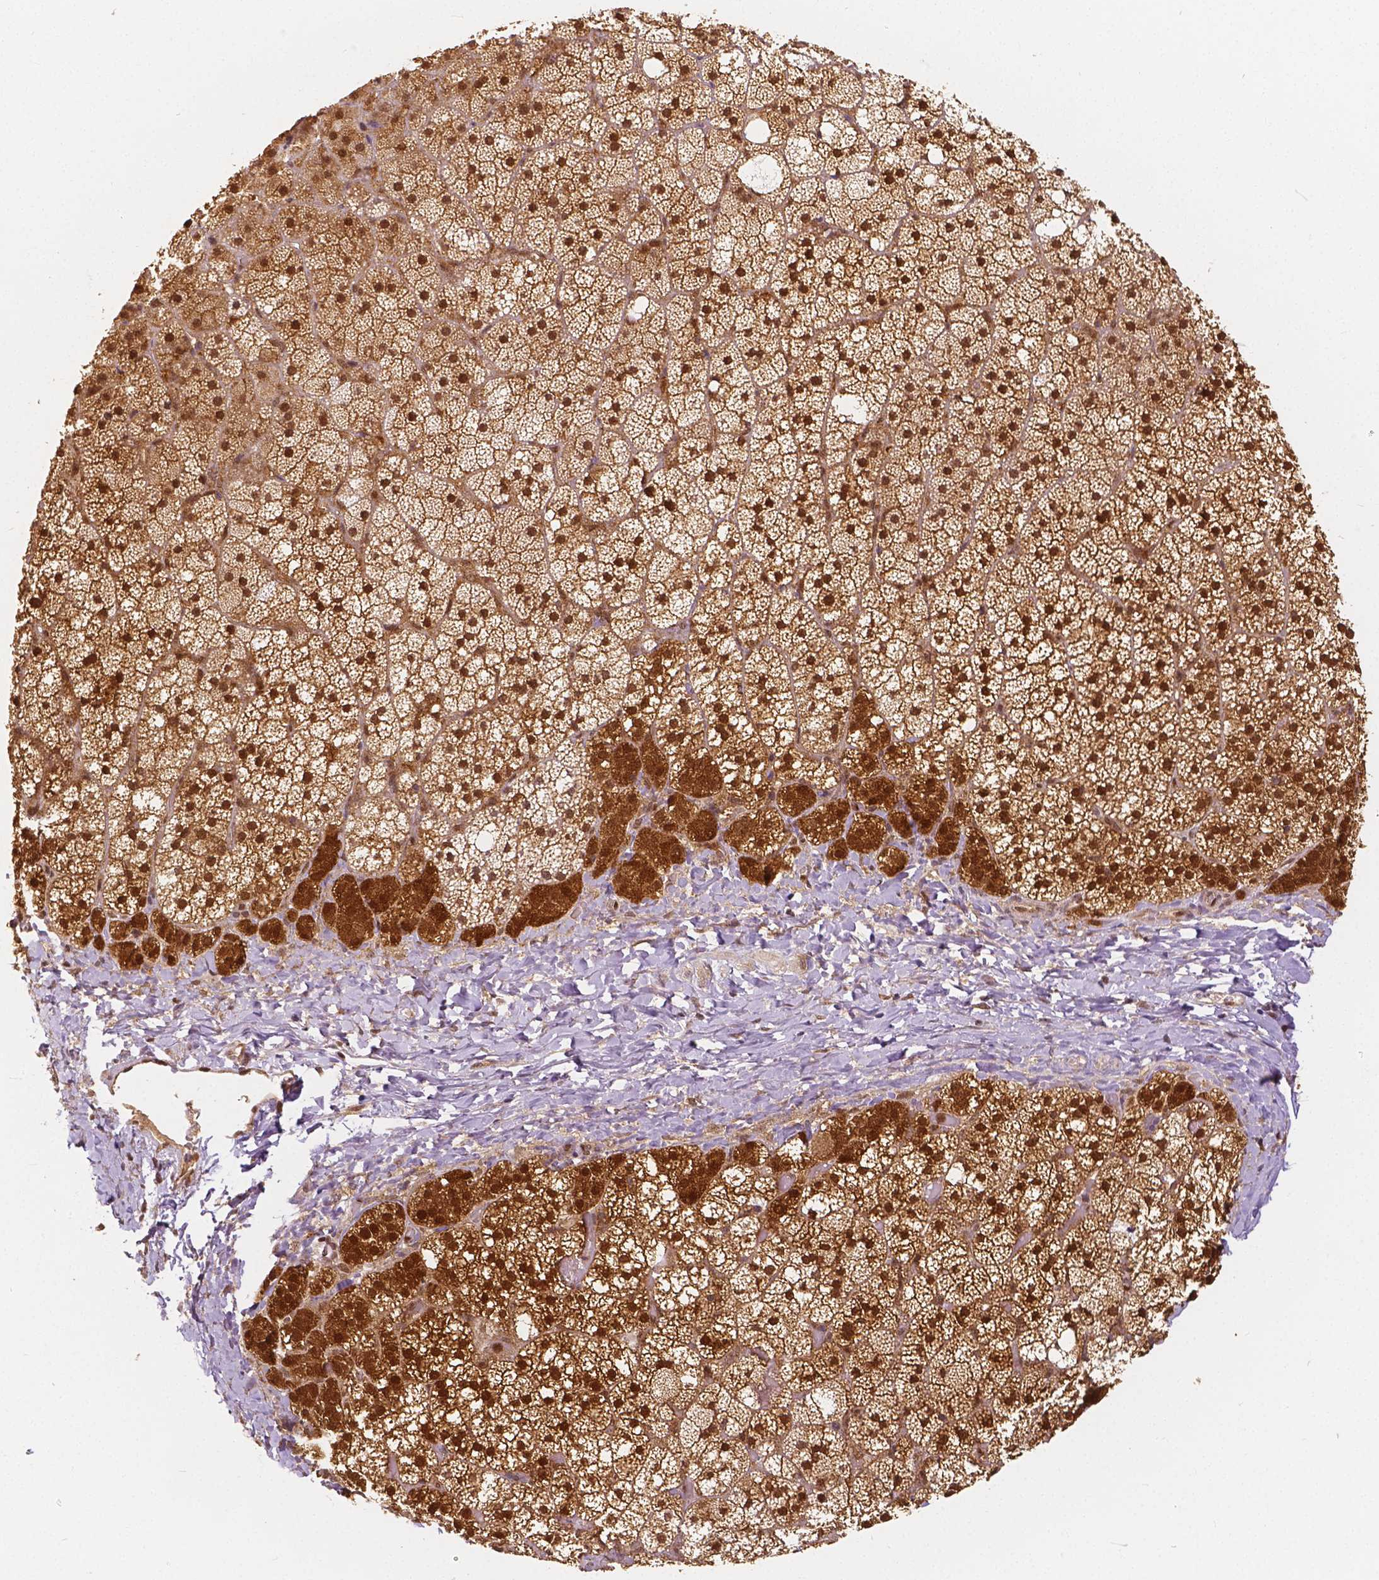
{"staining": {"intensity": "strong", "quantity": "25%-75%", "location": "cytoplasmic/membranous,nuclear"}, "tissue": "adrenal gland", "cell_type": "Glandular cells", "image_type": "normal", "snomed": [{"axis": "morphology", "description": "Normal tissue, NOS"}, {"axis": "topography", "description": "Adrenal gland"}], "caption": "DAB (3,3'-diaminobenzidine) immunohistochemical staining of unremarkable adrenal gland exhibits strong cytoplasmic/membranous,nuclear protein positivity in about 25%-75% of glandular cells. The staining was performed using DAB to visualize the protein expression in brown, while the nuclei were stained in blue with hematoxylin (Magnification: 20x).", "gene": "NAPRT", "patient": {"sex": "male", "age": 53}}